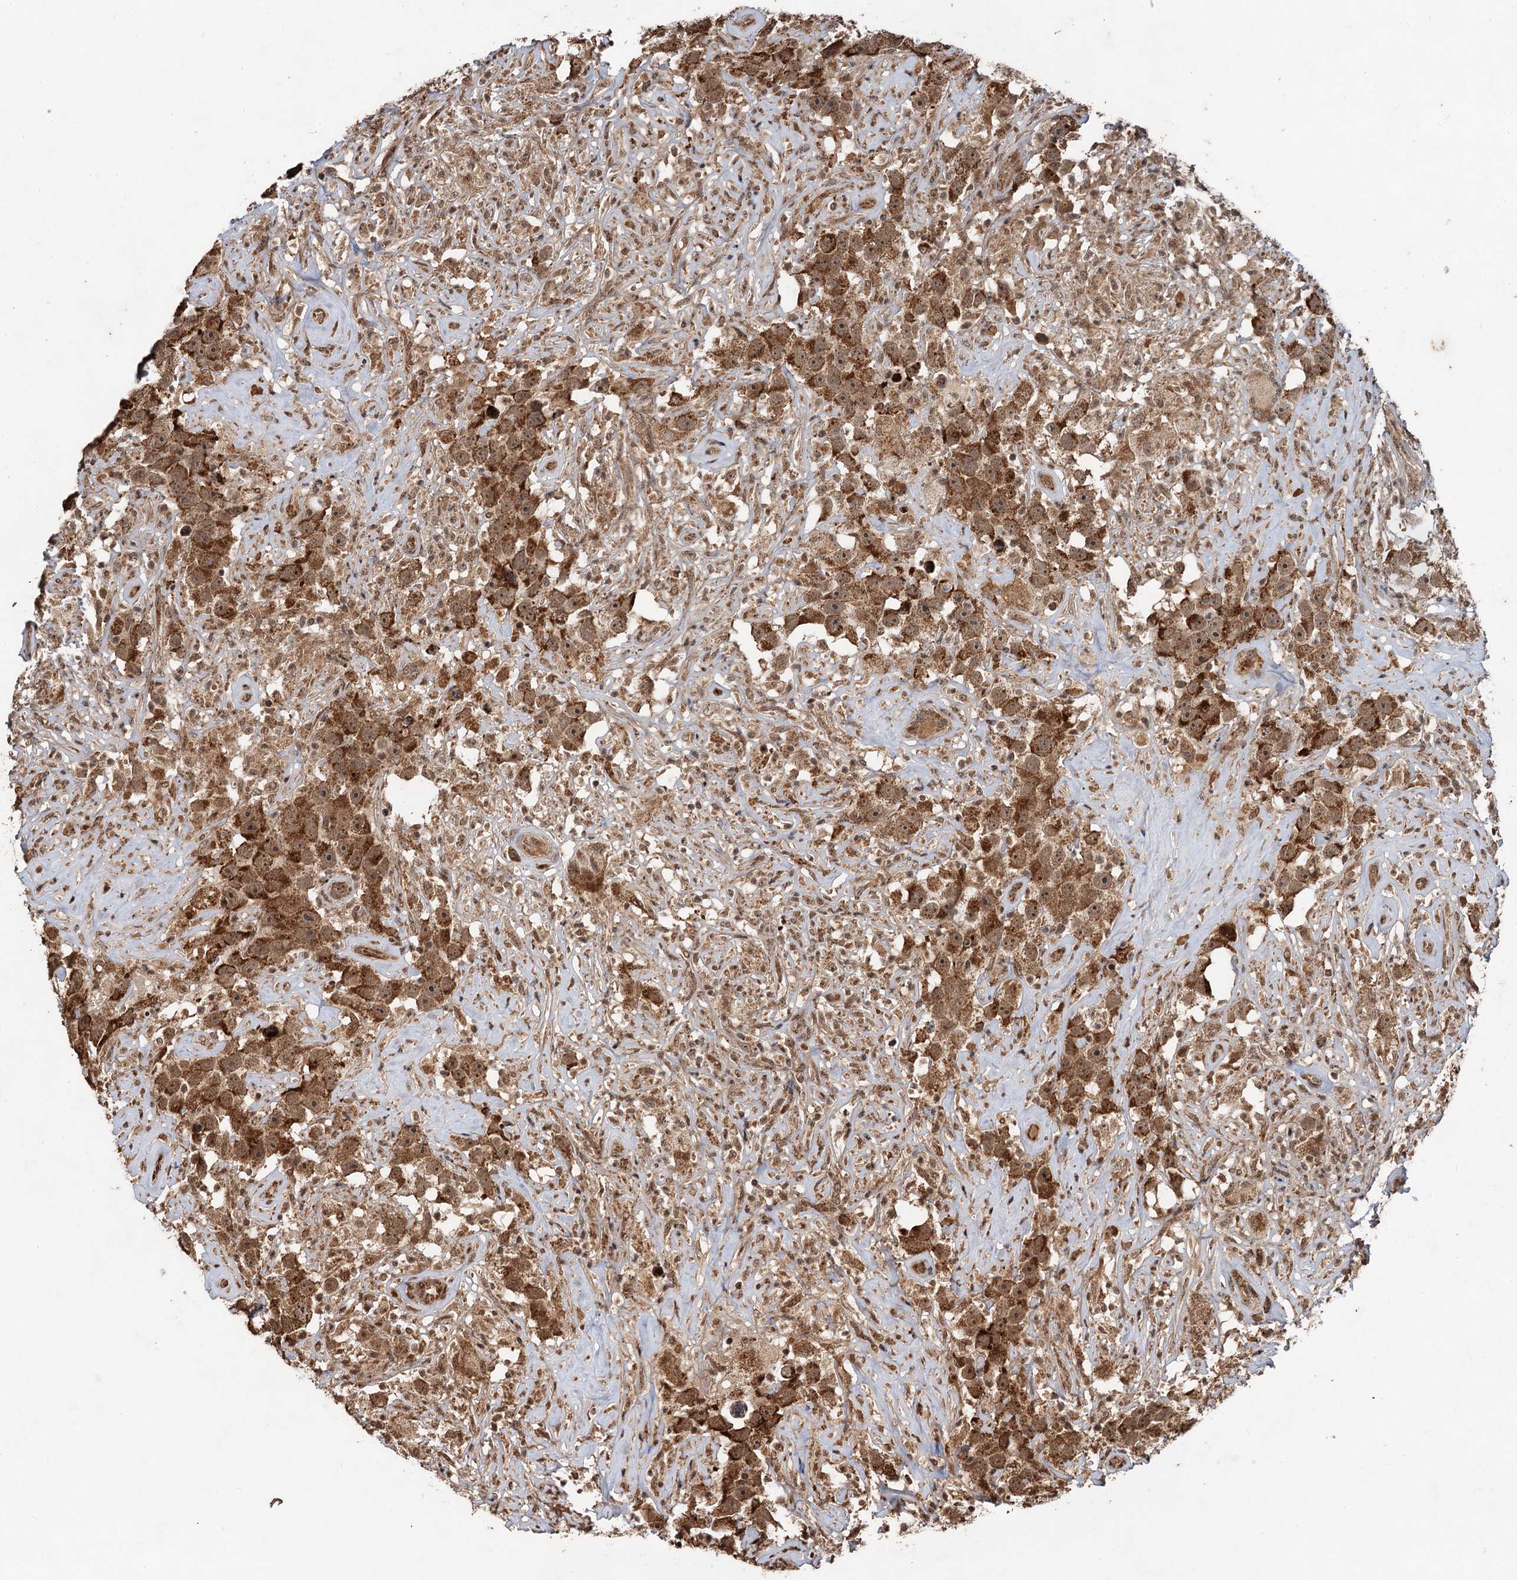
{"staining": {"intensity": "moderate", "quantity": ">75%", "location": "cytoplasmic/membranous,nuclear"}, "tissue": "testis cancer", "cell_type": "Tumor cells", "image_type": "cancer", "snomed": [{"axis": "morphology", "description": "Seminoma, NOS"}, {"axis": "topography", "description": "Testis"}], "caption": "Approximately >75% of tumor cells in testis cancer (seminoma) exhibit moderate cytoplasmic/membranous and nuclear protein staining as visualized by brown immunohistochemical staining.", "gene": "REP15", "patient": {"sex": "male", "age": 49}}